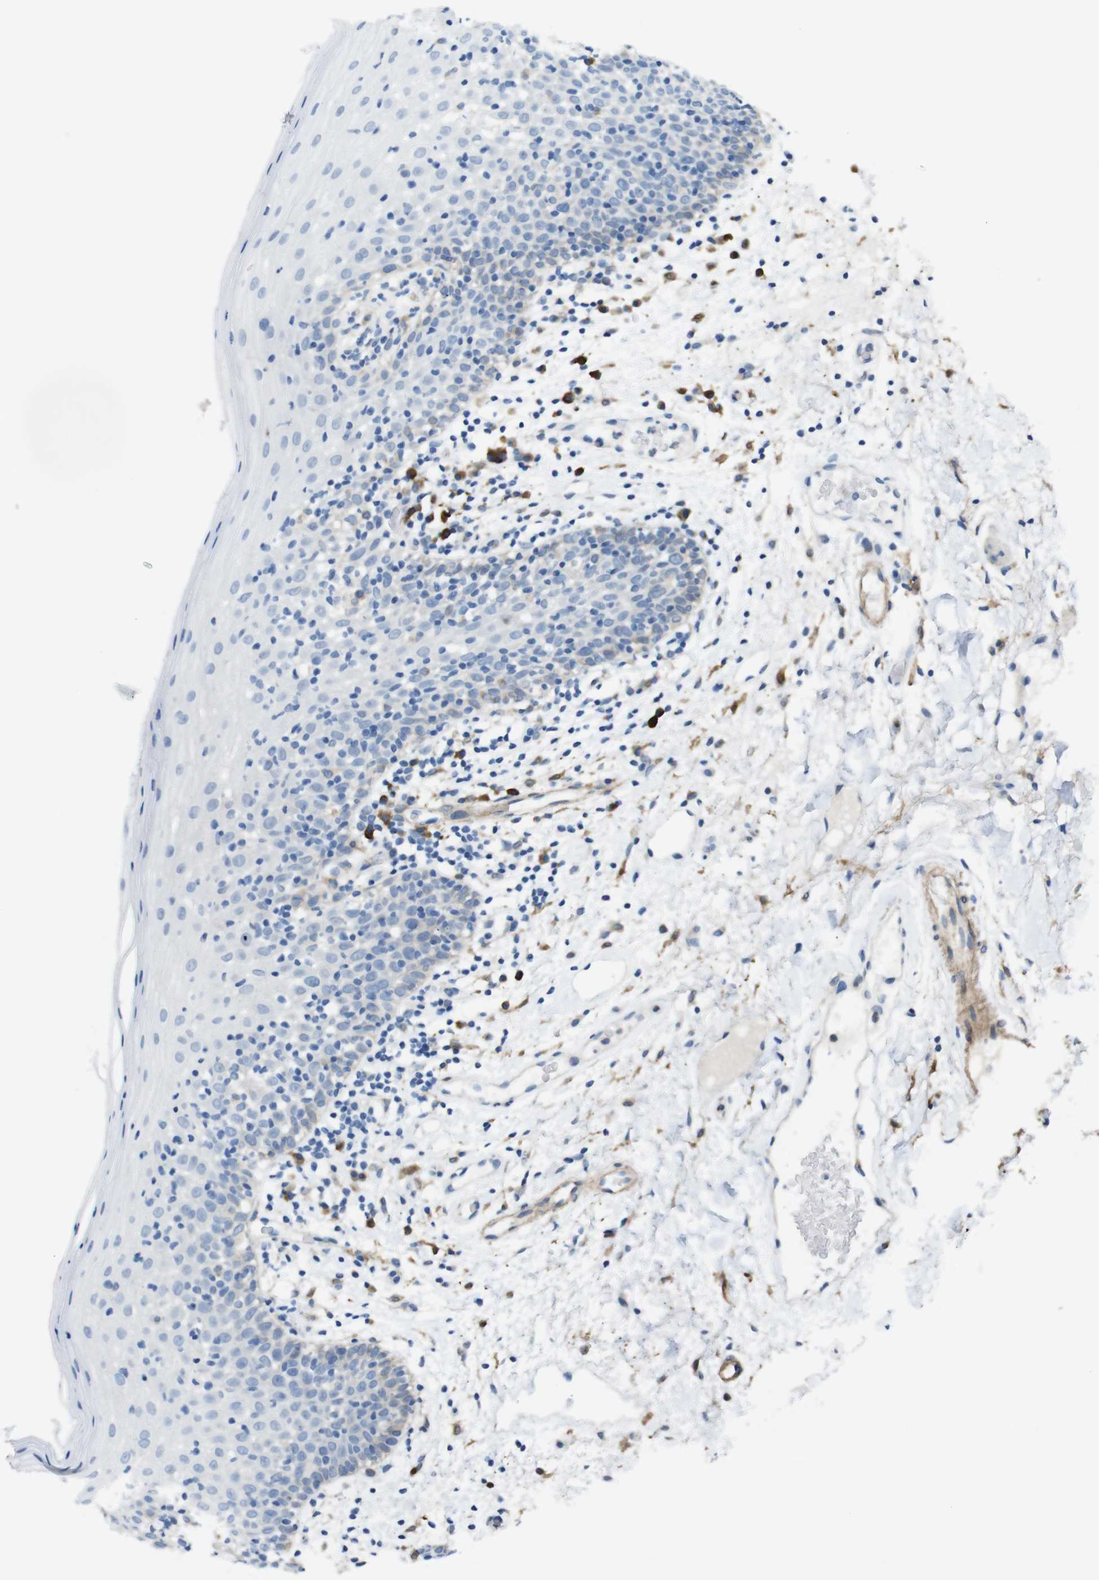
{"staining": {"intensity": "negative", "quantity": "none", "location": "none"}, "tissue": "oral mucosa", "cell_type": "Squamous epithelial cells", "image_type": "normal", "snomed": [{"axis": "morphology", "description": "Normal tissue, NOS"}, {"axis": "morphology", "description": "Squamous cell carcinoma, NOS"}, {"axis": "topography", "description": "Skeletal muscle"}, {"axis": "topography", "description": "Oral tissue"}], "caption": "Squamous epithelial cells are negative for protein expression in normal human oral mucosa. Brightfield microscopy of IHC stained with DAB (brown) and hematoxylin (blue), captured at high magnification.", "gene": "CLMN", "patient": {"sex": "male", "age": 71}}